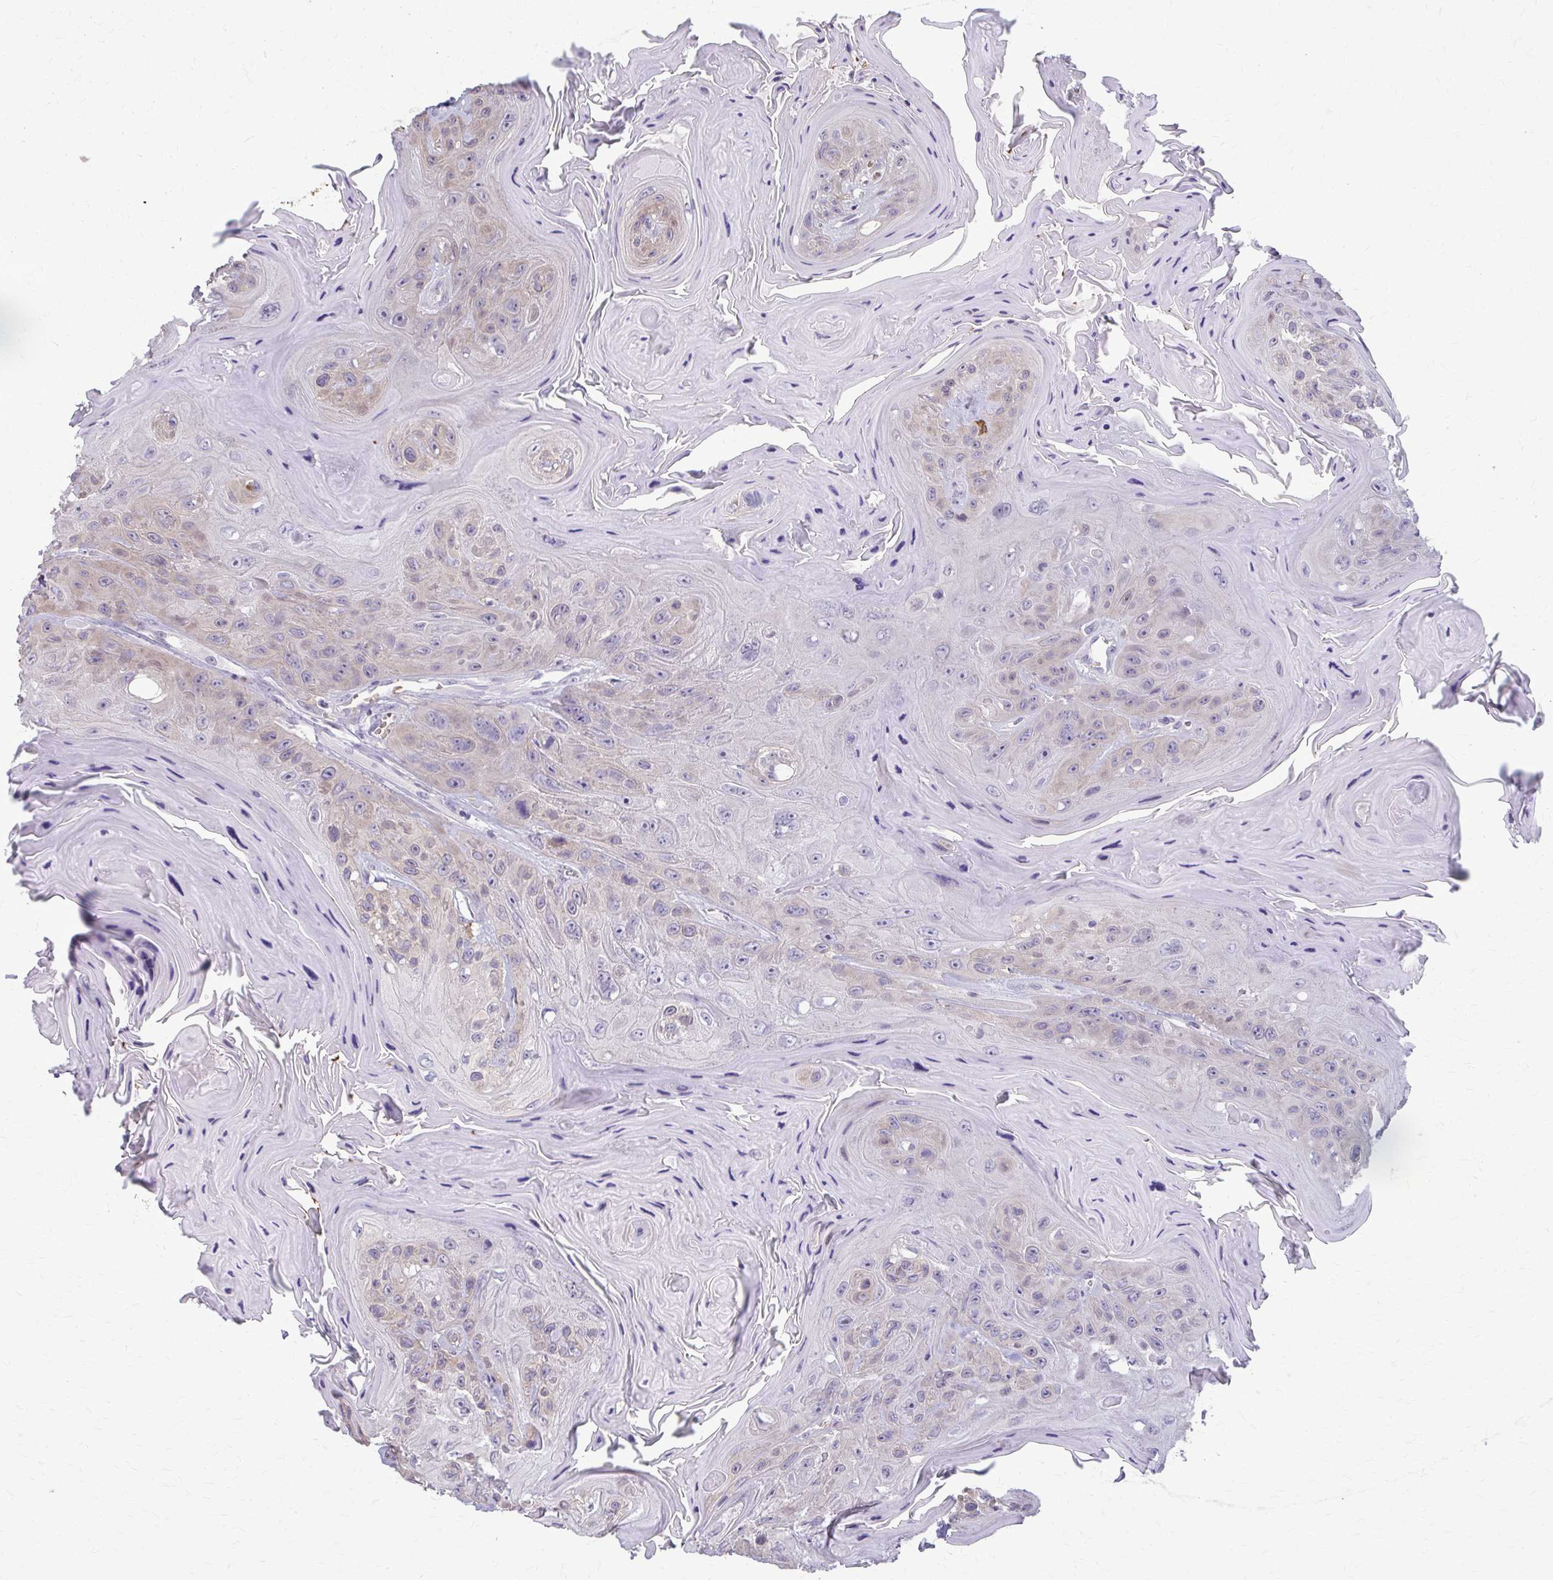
{"staining": {"intensity": "weak", "quantity": "<25%", "location": "cytoplasmic/membranous"}, "tissue": "head and neck cancer", "cell_type": "Tumor cells", "image_type": "cancer", "snomed": [{"axis": "morphology", "description": "Squamous cell carcinoma, NOS"}, {"axis": "topography", "description": "Head-Neck"}], "caption": "Head and neck cancer (squamous cell carcinoma) was stained to show a protein in brown. There is no significant positivity in tumor cells.", "gene": "ZNF34", "patient": {"sex": "female", "age": 59}}